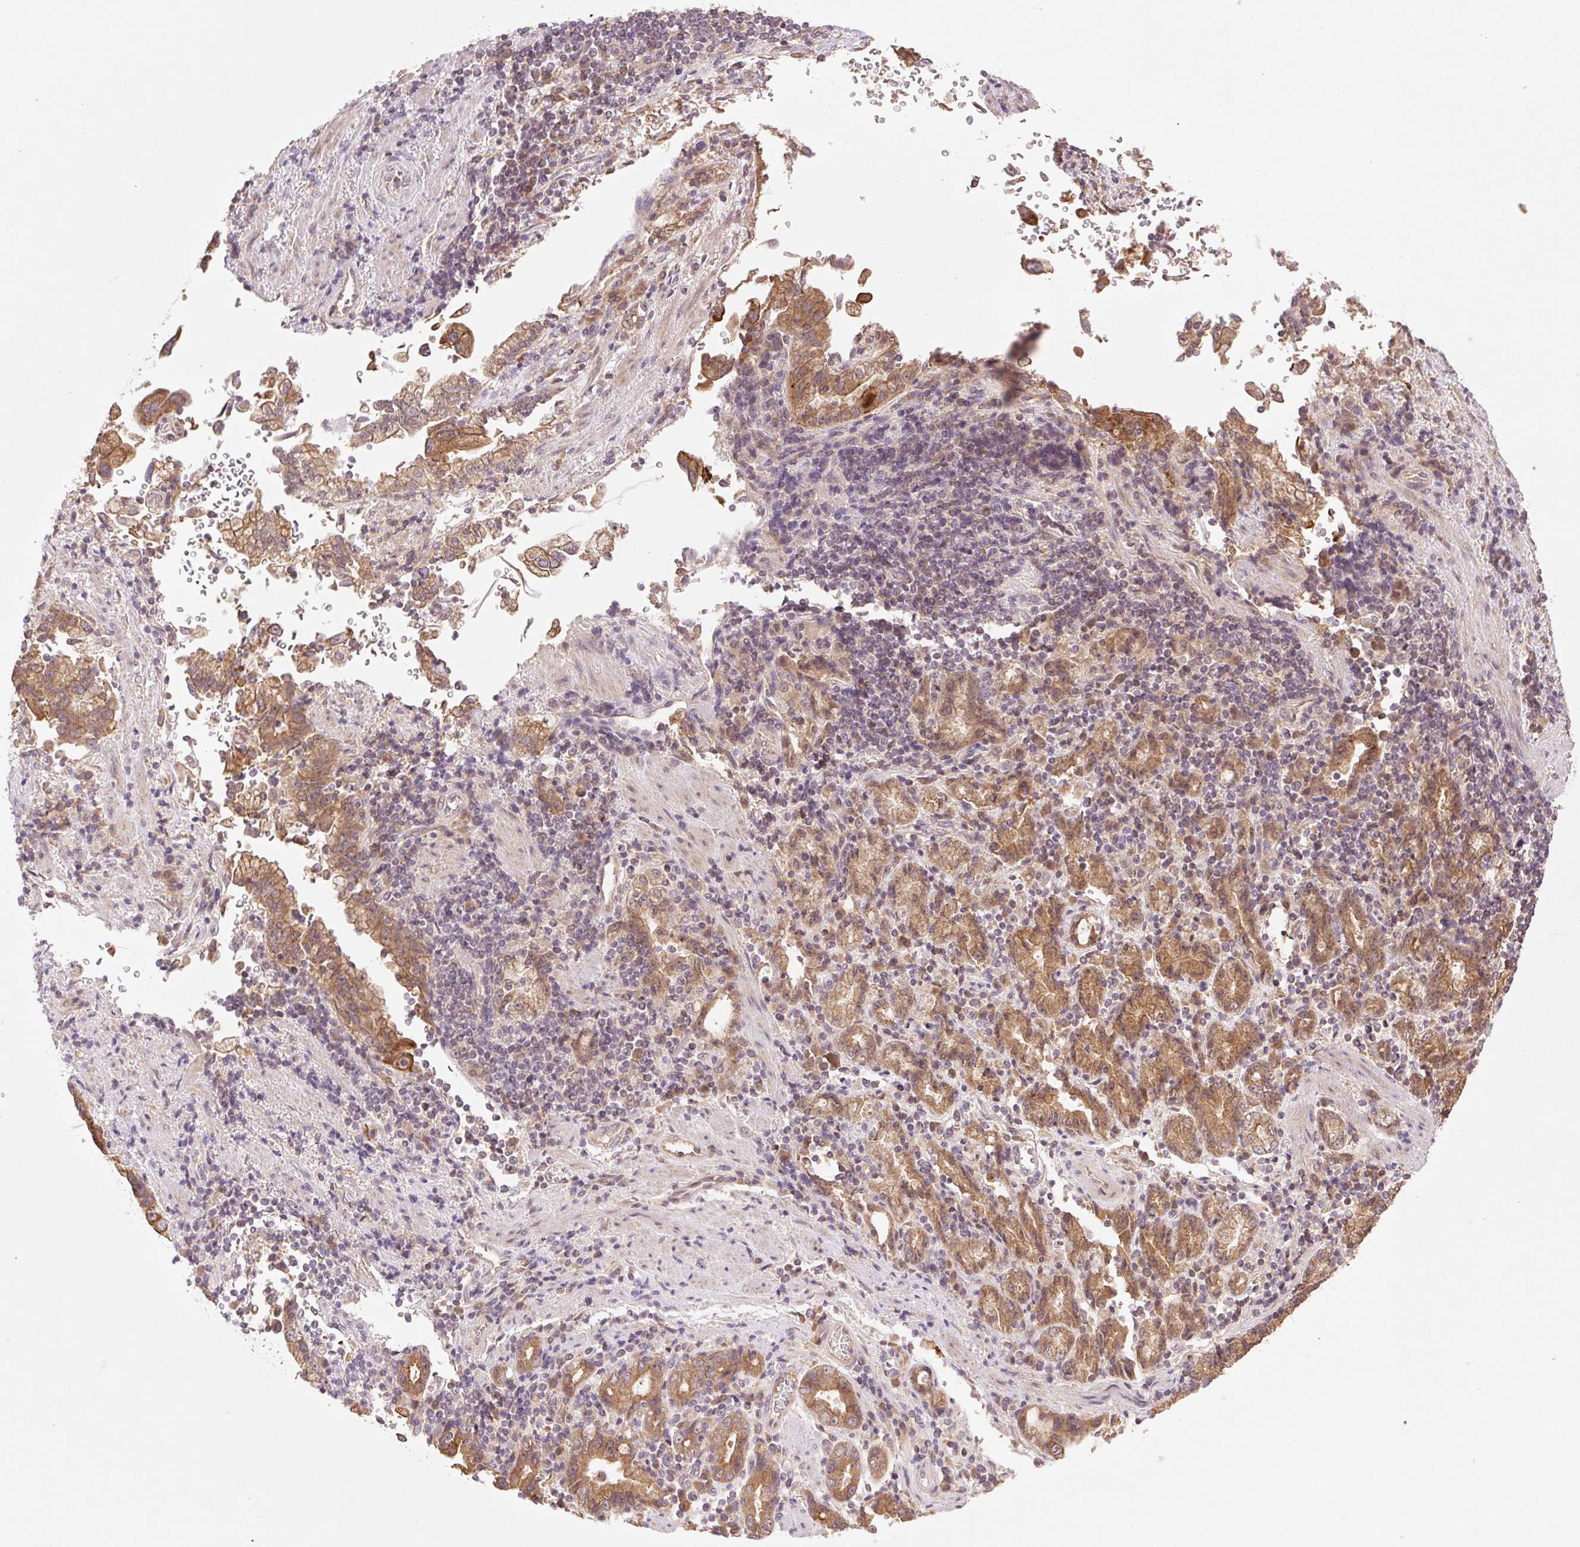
{"staining": {"intensity": "moderate", "quantity": ">75%", "location": "cytoplasmic/membranous"}, "tissue": "stomach cancer", "cell_type": "Tumor cells", "image_type": "cancer", "snomed": [{"axis": "morphology", "description": "Adenocarcinoma, NOS"}, {"axis": "topography", "description": "Stomach"}], "caption": "Stomach cancer stained with IHC demonstrates moderate cytoplasmic/membranous expression in about >75% of tumor cells.", "gene": "YJU2B", "patient": {"sex": "male", "age": 62}}